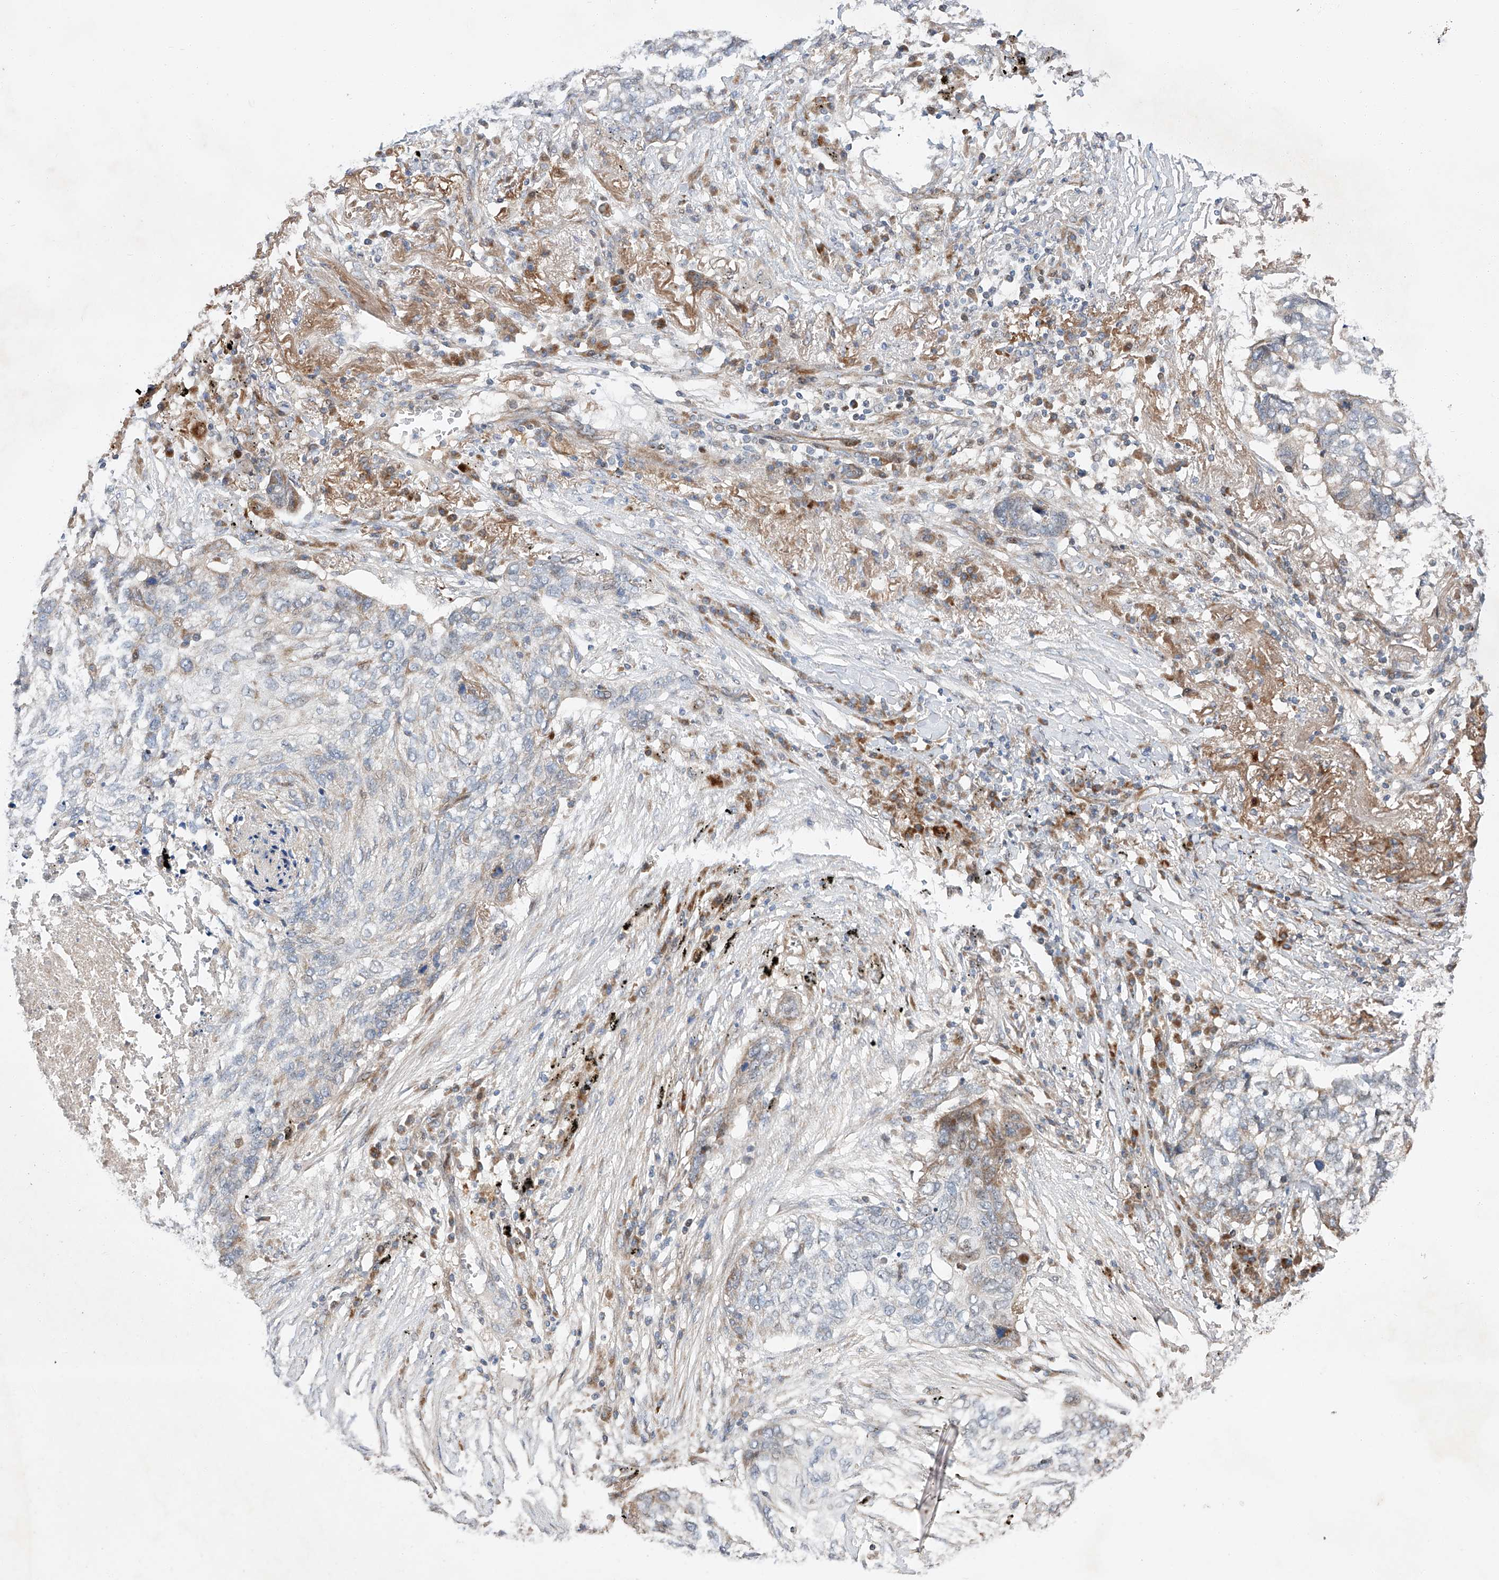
{"staining": {"intensity": "weak", "quantity": "<25%", "location": "cytoplasmic/membranous"}, "tissue": "lung cancer", "cell_type": "Tumor cells", "image_type": "cancer", "snomed": [{"axis": "morphology", "description": "Squamous cell carcinoma, NOS"}, {"axis": "topography", "description": "Lung"}], "caption": "A high-resolution micrograph shows immunohistochemistry staining of lung cancer (squamous cell carcinoma), which exhibits no significant expression in tumor cells.", "gene": "USF3", "patient": {"sex": "female", "age": 63}}